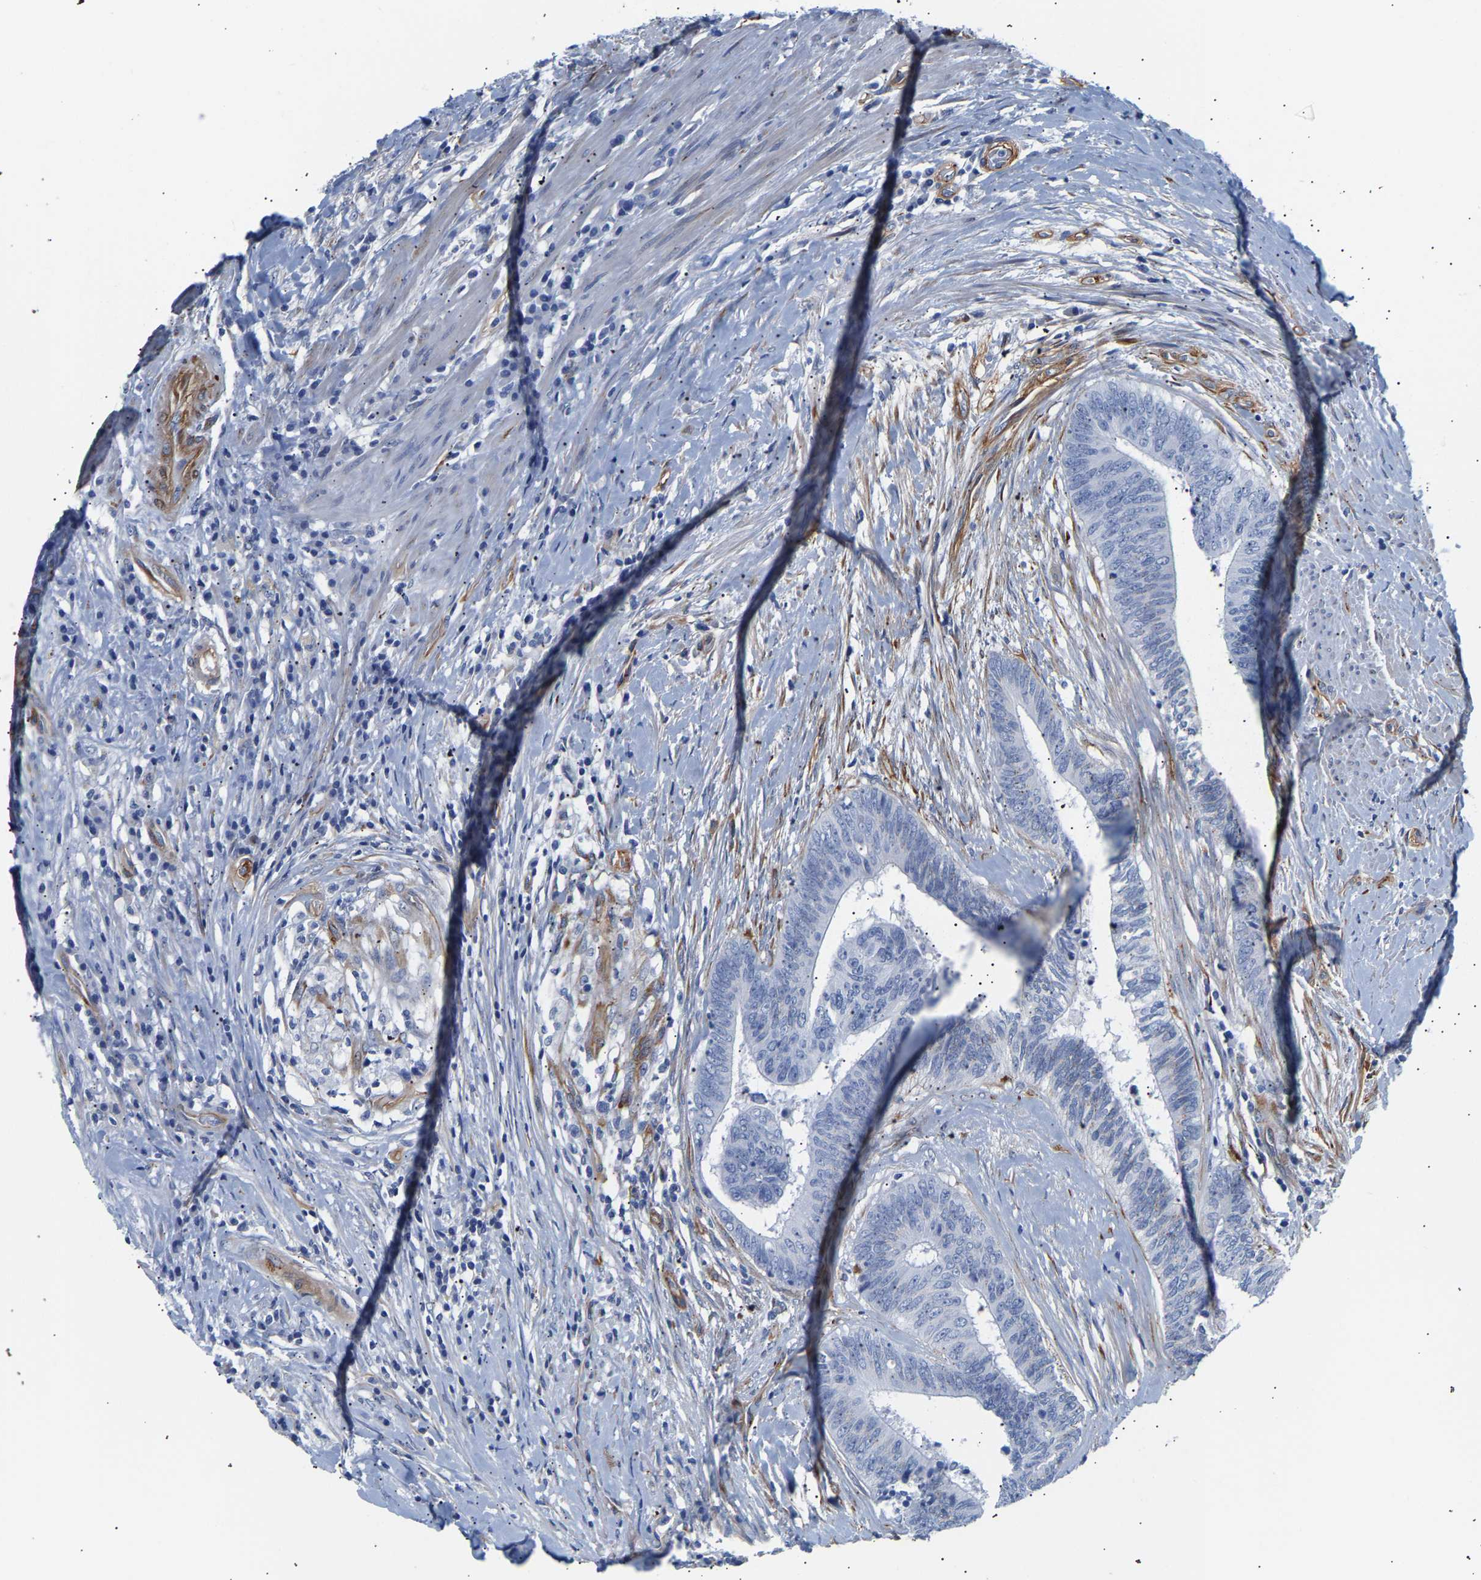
{"staining": {"intensity": "negative", "quantity": "none", "location": "none"}, "tissue": "colorectal cancer", "cell_type": "Tumor cells", "image_type": "cancer", "snomed": [{"axis": "morphology", "description": "Adenocarcinoma, NOS"}, {"axis": "topography", "description": "Rectum"}], "caption": "This histopathology image is of colorectal cancer (adenocarcinoma) stained with immunohistochemistry to label a protein in brown with the nuclei are counter-stained blue. There is no expression in tumor cells.", "gene": "IGFBP7", "patient": {"sex": "male", "age": 72}}